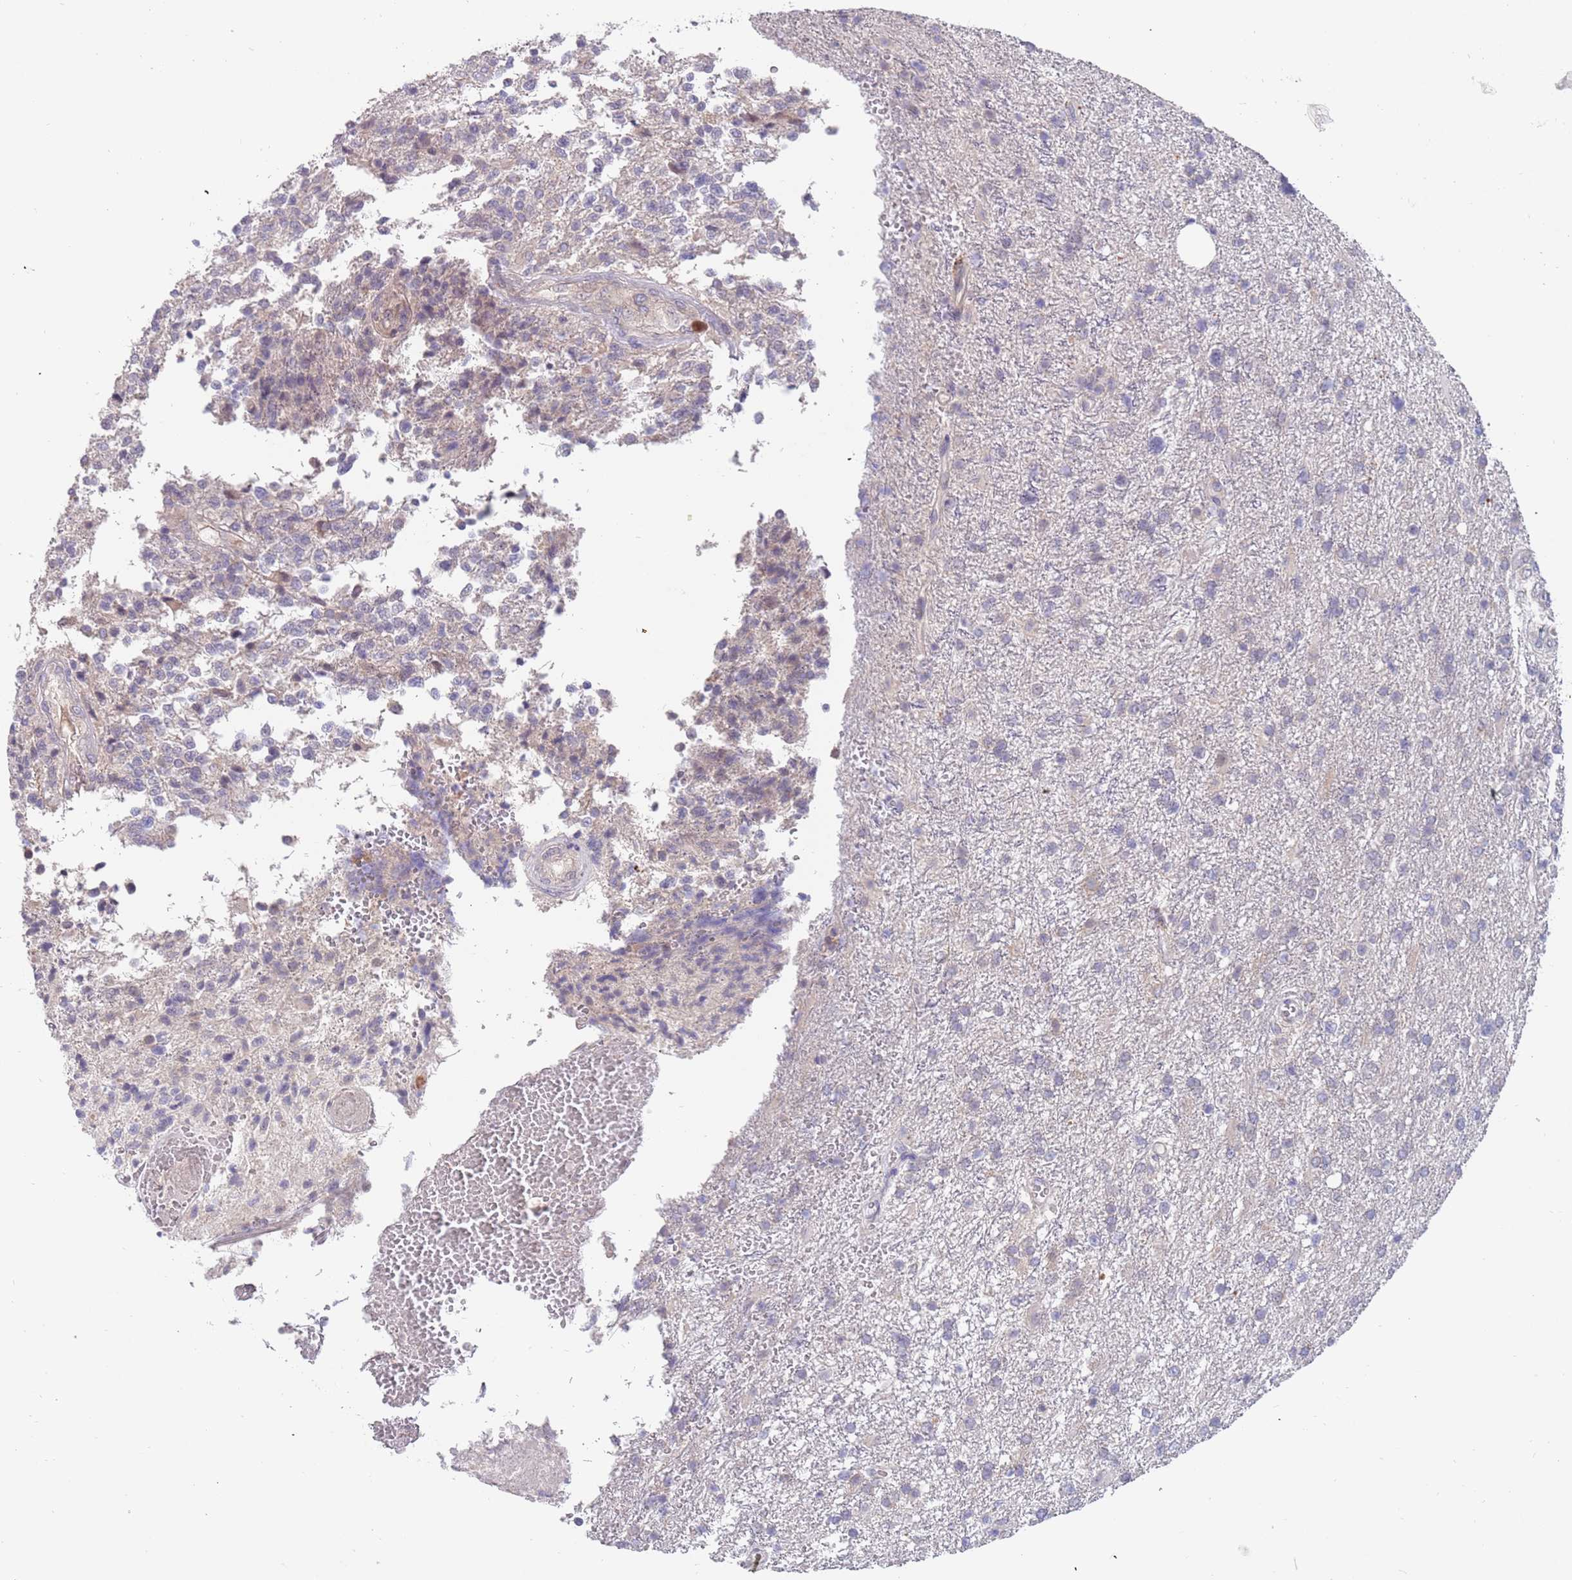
{"staining": {"intensity": "negative", "quantity": "none", "location": "none"}, "tissue": "glioma", "cell_type": "Tumor cells", "image_type": "cancer", "snomed": [{"axis": "morphology", "description": "Glioma, malignant, High grade"}, {"axis": "topography", "description": "Brain"}], "caption": "Immunohistochemical staining of human malignant glioma (high-grade) displays no significant staining in tumor cells. (DAB (3,3'-diaminobenzidine) immunohistochemistry visualized using brightfield microscopy, high magnification).", "gene": "ZNF746", "patient": {"sex": "male", "age": 56}}